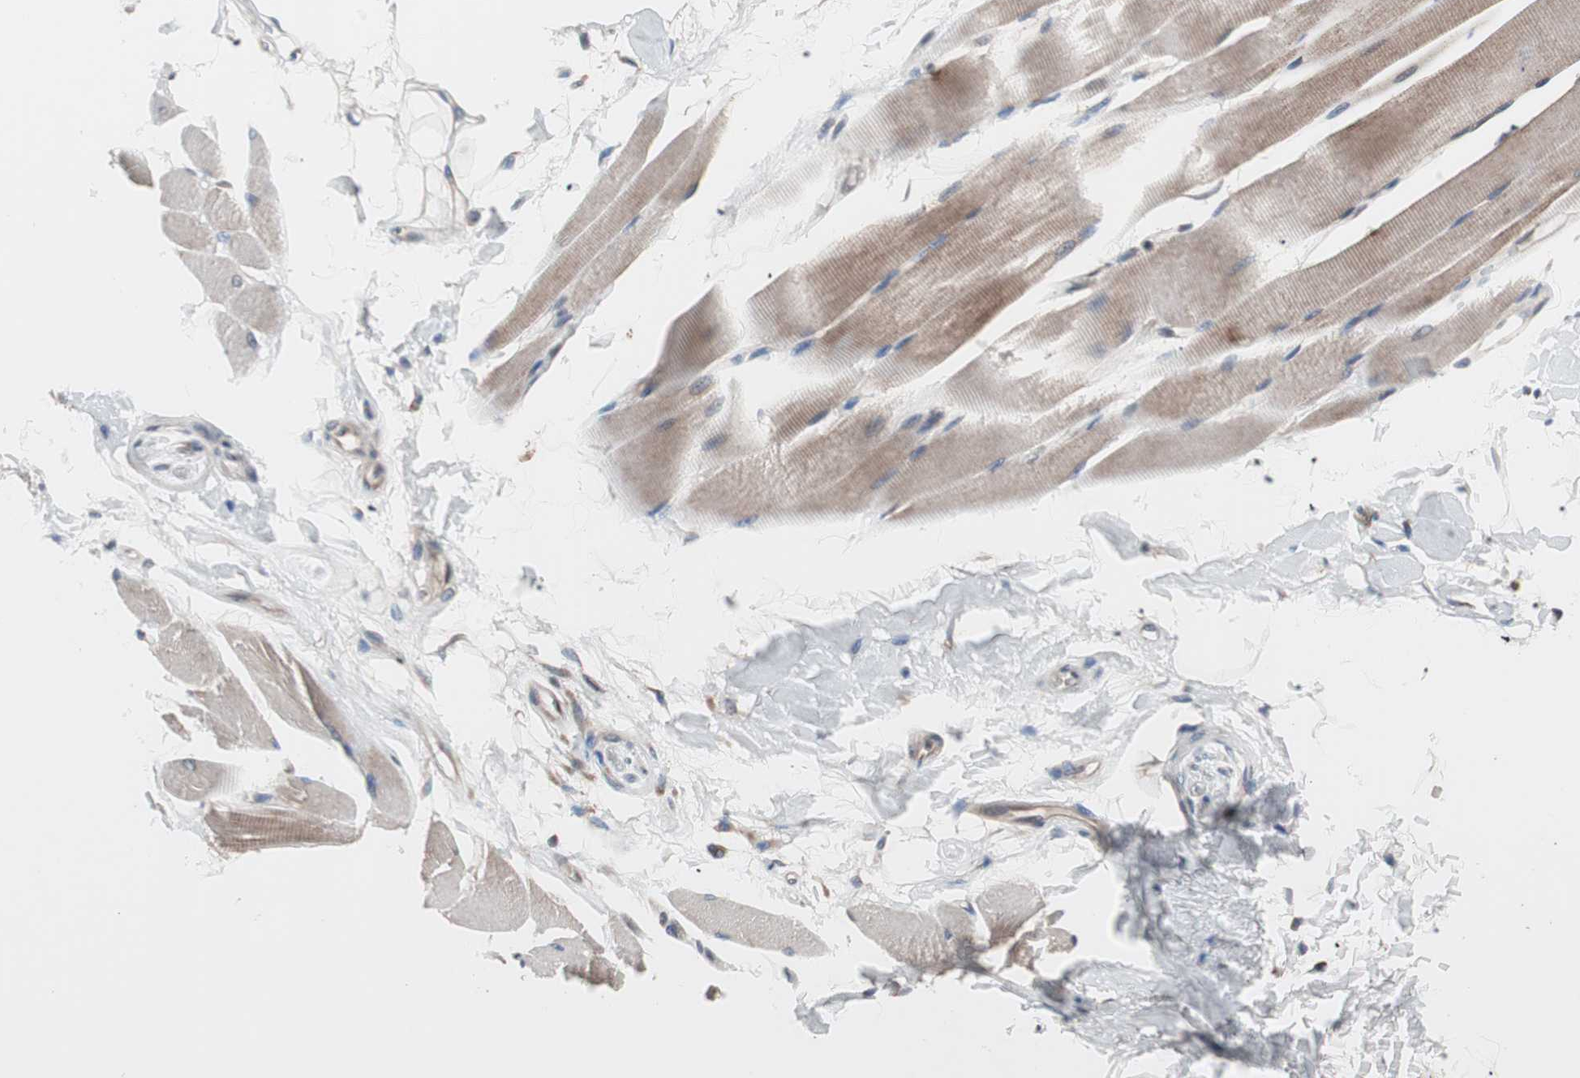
{"staining": {"intensity": "weak", "quantity": "25%-75%", "location": "cytoplasmic/membranous"}, "tissue": "skeletal muscle", "cell_type": "Myocytes", "image_type": "normal", "snomed": [{"axis": "morphology", "description": "Normal tissue, NOS"}, {"axis": "topography", "description": "Skeletal muscle"}, {"axis": "topography", "description": "Peripheral nerve tissue"}], "caption": "Immunohistochemical staining of unremarkable human skeletal muscle demonstrates low levels of weak cytoplasmic/membranous expression in approximately 25%-75% of myocytes.", "gene": "IRS1", "patient": {"sex": "female", "age": 84}}